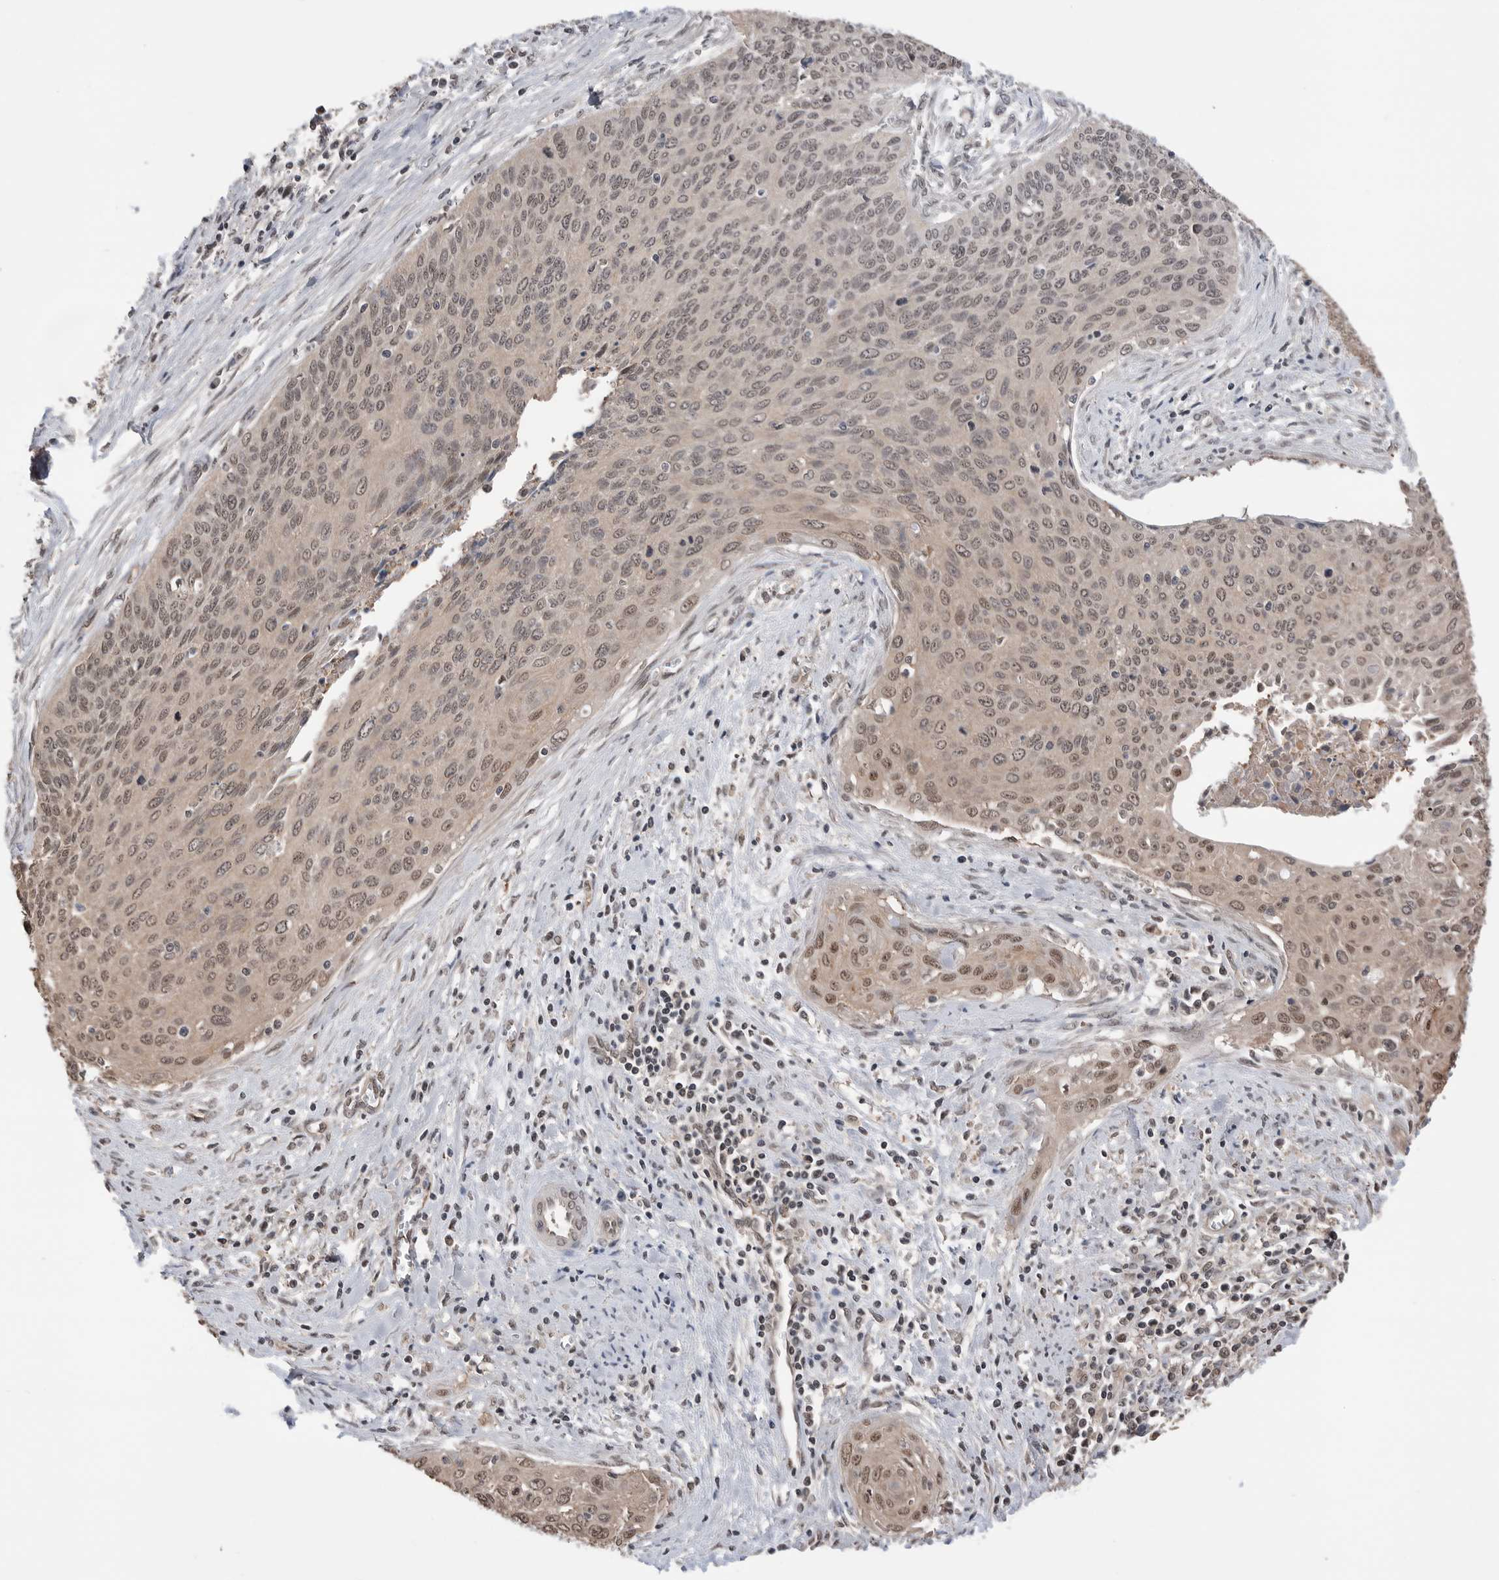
{"staining": {"intensity": "weak", "quantity": ">75%", "location": "nuclear"}, "tissue": "cervical cancer", "cell_type": "Tumor cells", "image_type": "cancer", "snomed": [{"axis": "morphology", "description": "Squamous cell carcinoma, NOS"}, {"axis": "topography", "description": "Cervix"}], "caption": "Squamous cell carcinoma (cervical) stained with a brown dye displays weak nuclear positive positivity in approximately >75% of tumor cells.", "gene": "PEAK1", "patient": {"sex": "female", "age": 55}}